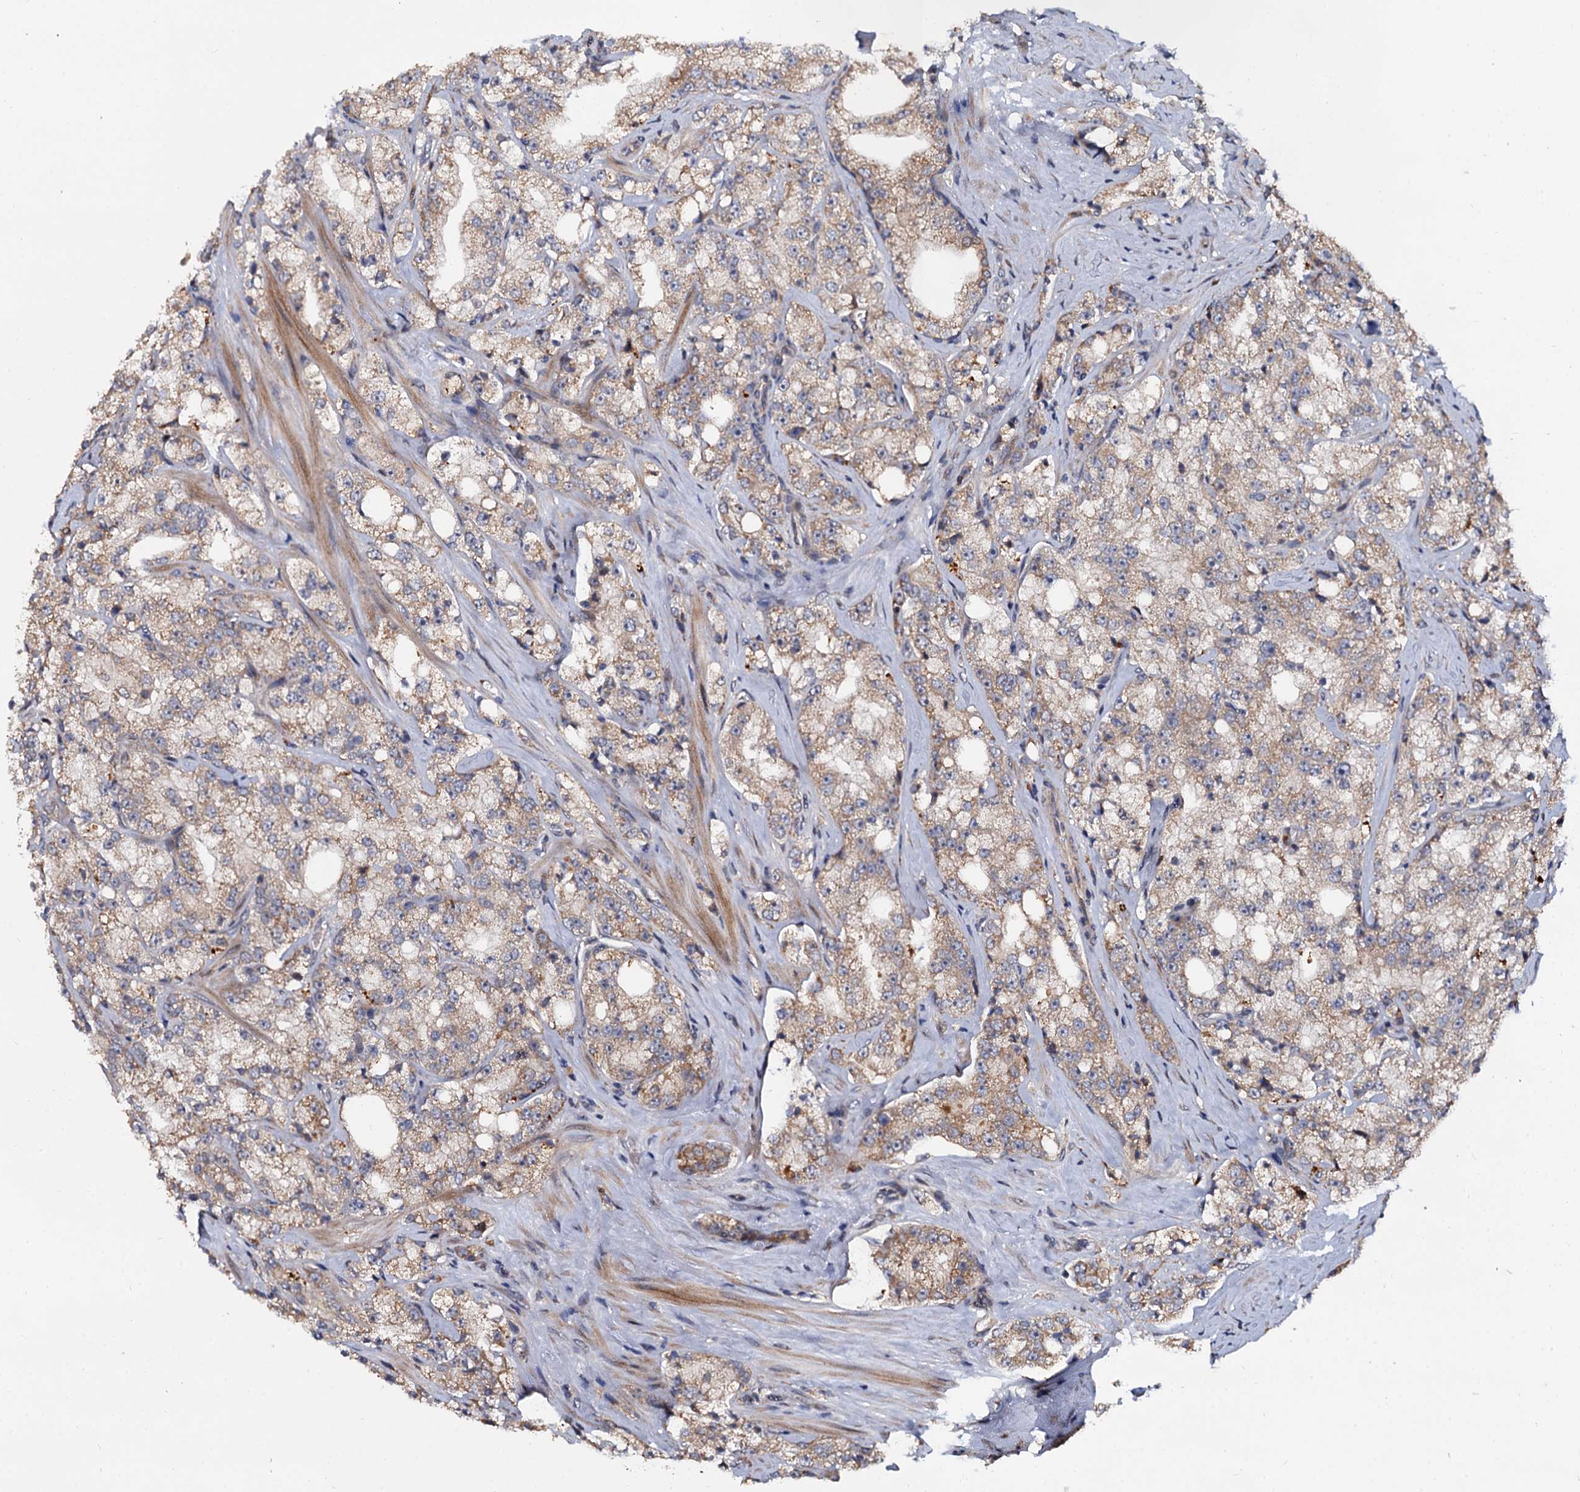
{"staining": {"intensity": "weak", "quantity": ">75%", "location": "cytoplasmic/membranous"}, "tissue": "prostate cancer", "cell_type": "Tumor cells", "image_type": "cancer", "snomed": [{"axis": "morphology", "description": "Adenocarcinoma, High grade"}, {"axis": "topography", "description": "Prostate"}], "caption": "Weak cytoplasmic/membranous staining for a protein is identified in approximately >75% of tumor cells of prostate cancer using immunohistochemistry (IHC).", "gene": "WWC3", "patient": {"sex": "male", "age": 64}}